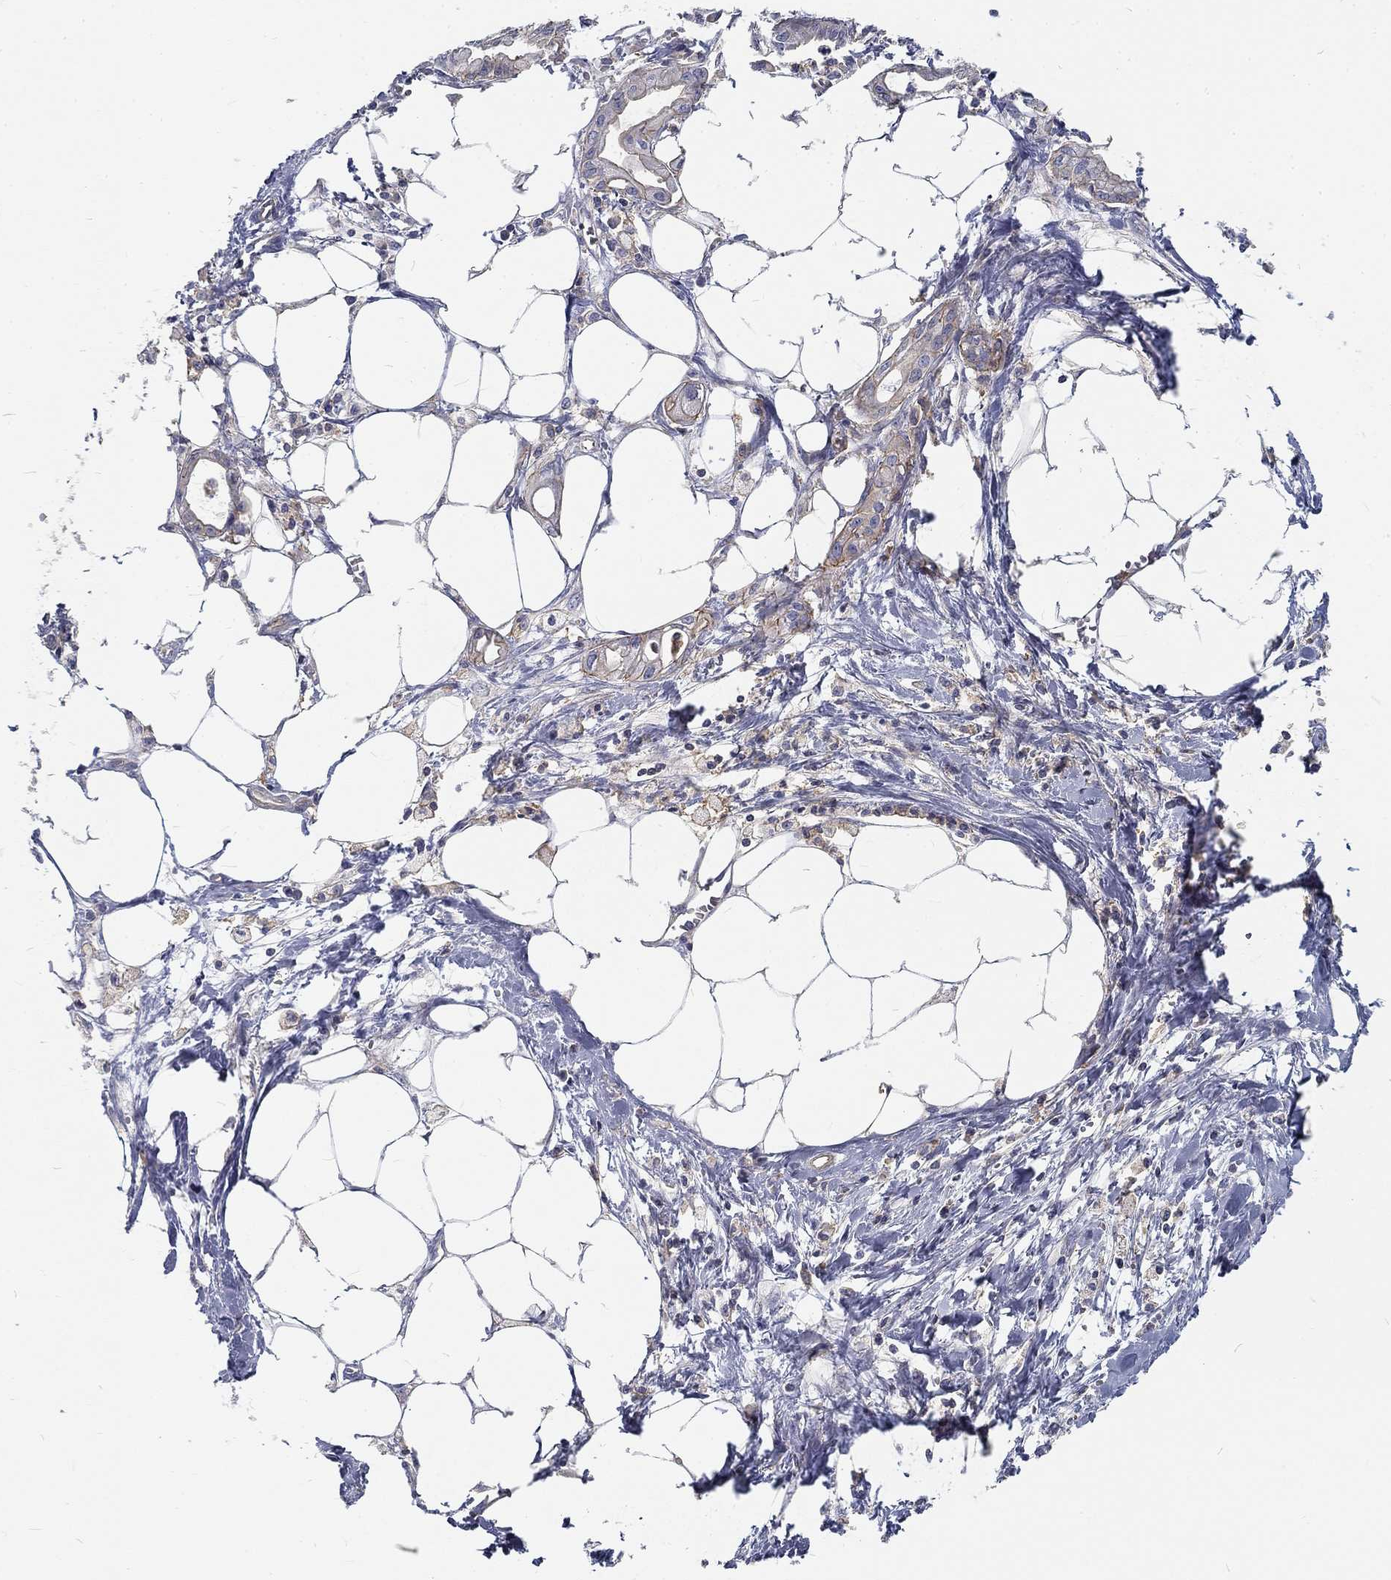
{"staining": {"intensity": "negative", "quantity": "none", "location": "none"}, "tissue": "pancreatic cancer", "cell_type": "Tumor cells", "image_type": "cancer", "snomed": [{"axis": "morphology", "description": "Adenocarcinoma, NOS"}, {"axis": "topography", "description": "Pancreas"}], "caption": "This is an immunohistochemistry (IHC) photomicrograph of human pancreatic cancer (adenocarcinoma). There is no expression in tumor cells.", "gene": "MTMR11", "patient": {"sex": "male", "age": 71}}